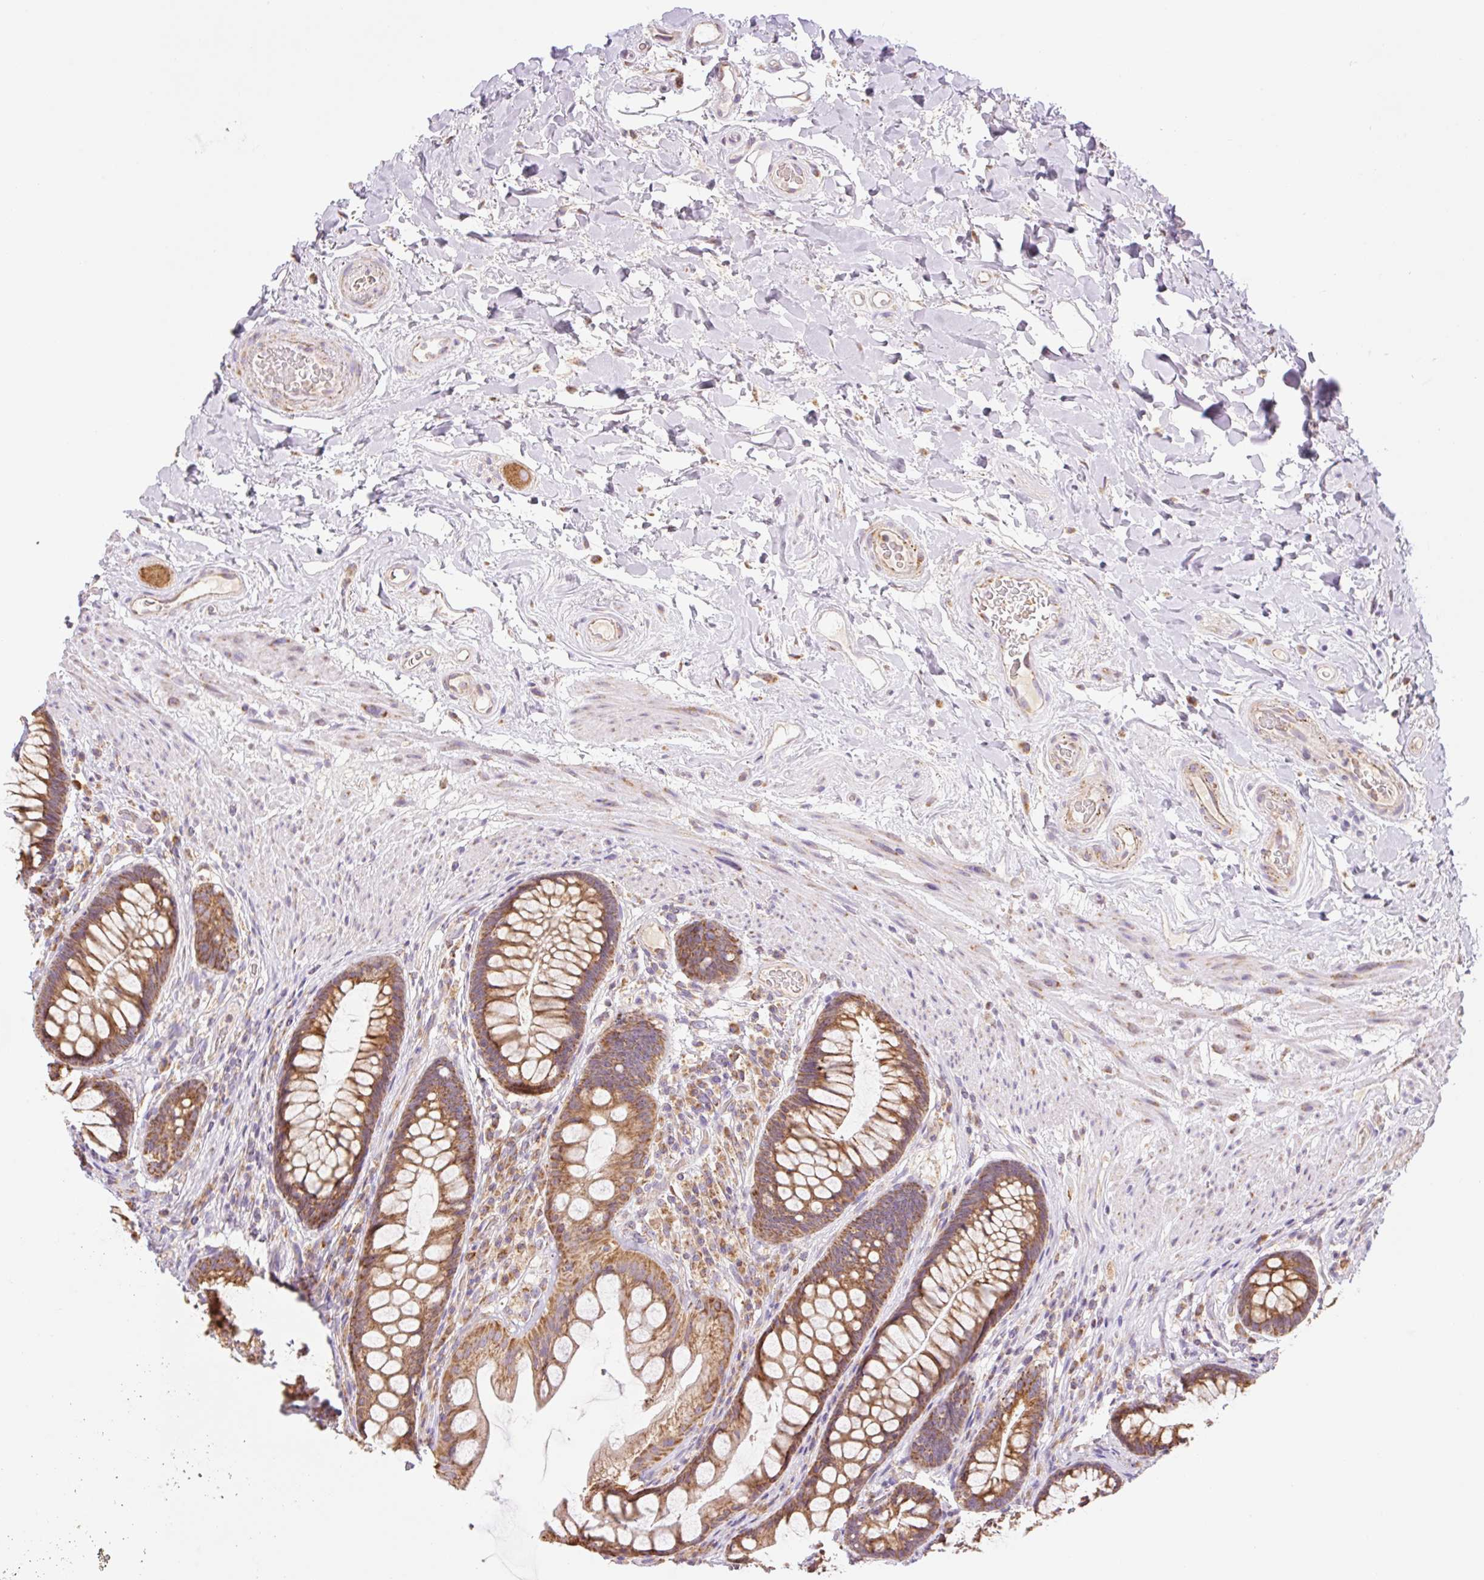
{"staining": {"intensity": "strong", "quantity": ">75%", "location": "cytoplasmic/membranous"}, "tissue": "rectum", "cell_type": "Glandular cells", "image_type": "normal", "snomed": [{"axis": "morphology", "description": "Normal tissue, NOS"}, {"axis": "topography", "description": "Rectum"}], "caption": "This image exhibits immunohistochemistry (IHC) staining of unremarkable rectum, with high strong cytoplasmic/membranous positivity in about >75% of glandular cells.", "gene": "GOSR2", "patient": {"sex": "male", "age": 74}}